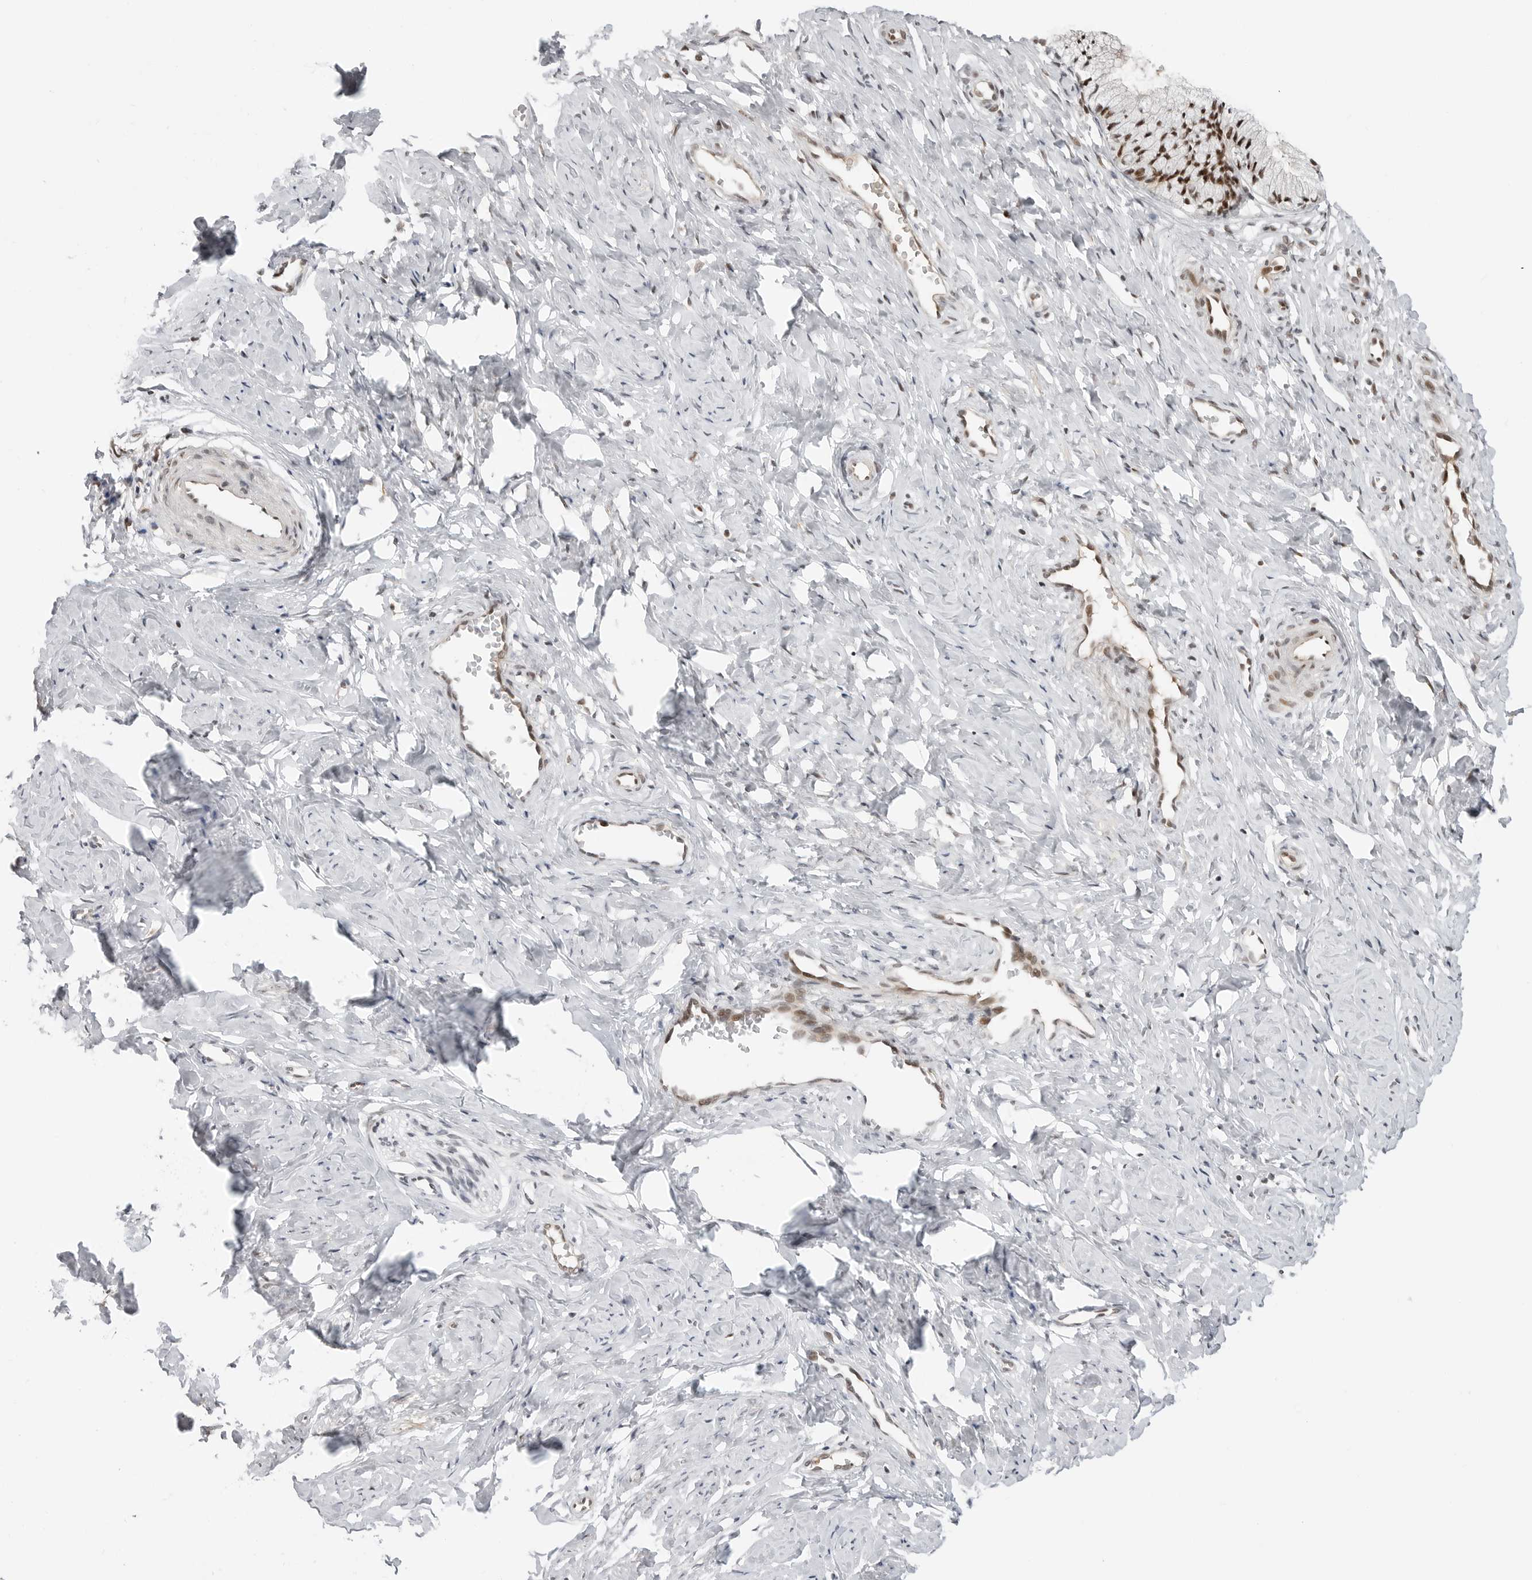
{"staining": {"intensity": "strong", "quantity": "25%-75%", "location": "nuclear"}, "tissue": "cervix", "cell_type": "Squamous epithelial cells", "image_type": "normal", "snomed": [{"axis": "morphology", "description": "Normal tissue, NOS"}, {"axis": "topography", "description": "Cervix"}], "caption": "Immunohistochemical staining of normal cervix demonstrates high levels of strong nuclear positivity in about 25%-75% of squamous epithelial cells. (DAB (3,3'-diaminobenzidine) IHC, brown staining for protein, blue staining for nuclei).", "gene": "C8orf33", "patient": {"sex": "female", "age": 27}}